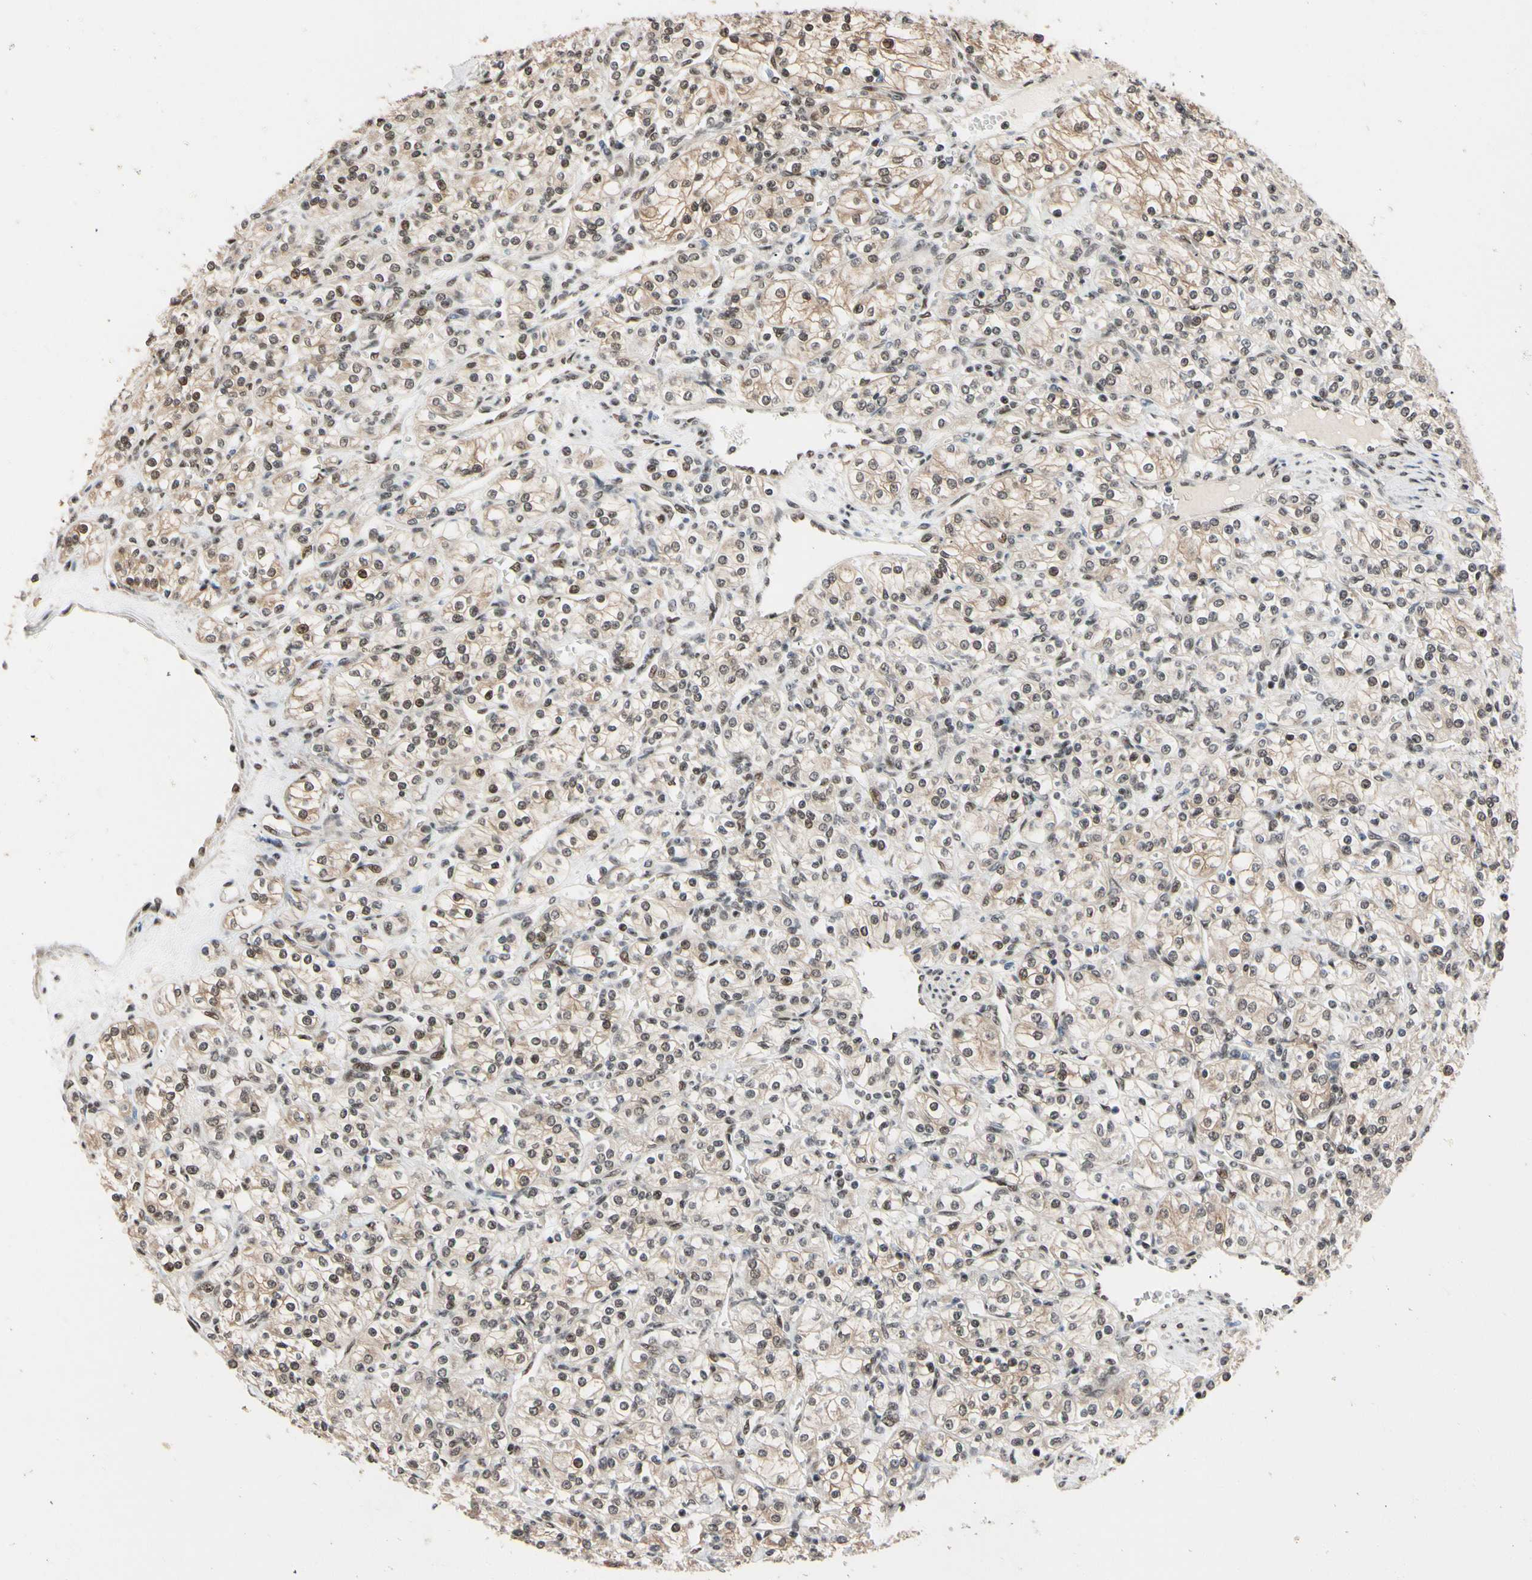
{"staining": {"intensity": "weak", "quantity": ">75%", "location": "cytoplasmic/membranous,nuclear"}, "tissue": "renal cancer", "cell_type": "Tumor cells", "image_type": "cancer", "snomed": [{"axis": "morphology", "description": "Adenocarcinoma, NOS"}, {"axis": "topography", "description": "Kidney"}], "caption": "Renal cancer stained for a protein exhibits weak cytoplasmic/membranous and nuclear positivity in tumor cells.", "gene": "TAF4", "patient": {"sex": "male", "age": 77}}